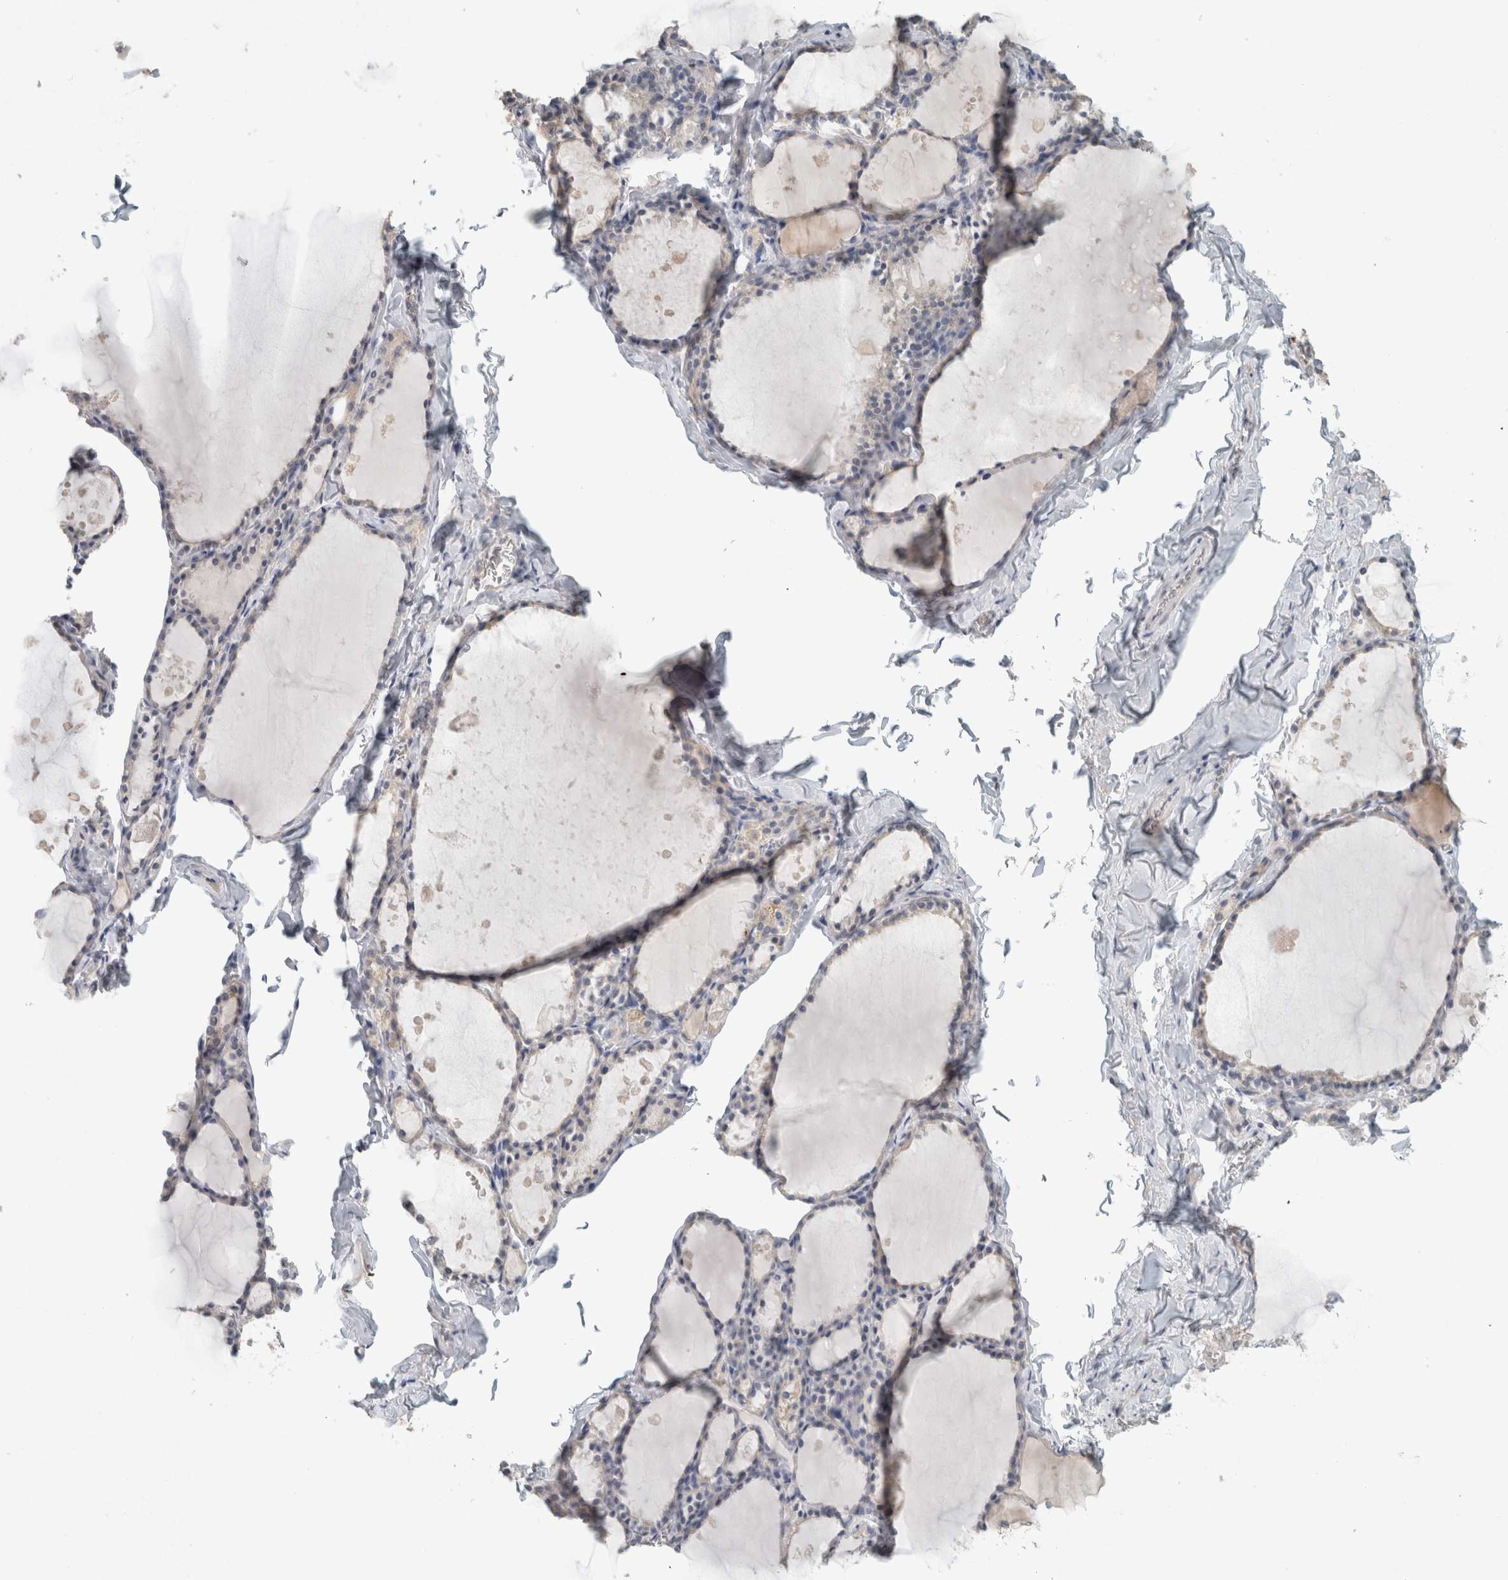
{"staining": {"intensity": "negative", "quantity": "none", "location": "none"}, "tissue": "thyroid gland", "cell_type": "Glandular cells", "image_type": "normal", "snomed": [{"axis": "morphology", "description": "Normal tissue, NOS"}, {"axis": "topography", "description": "Thyroid gland"}], "caption": "Micrograph shows no protein expression in glandular cells of normal thyroid gland.", "gene": "SCIN", "patient": {"sex": "male", "age": 56}}